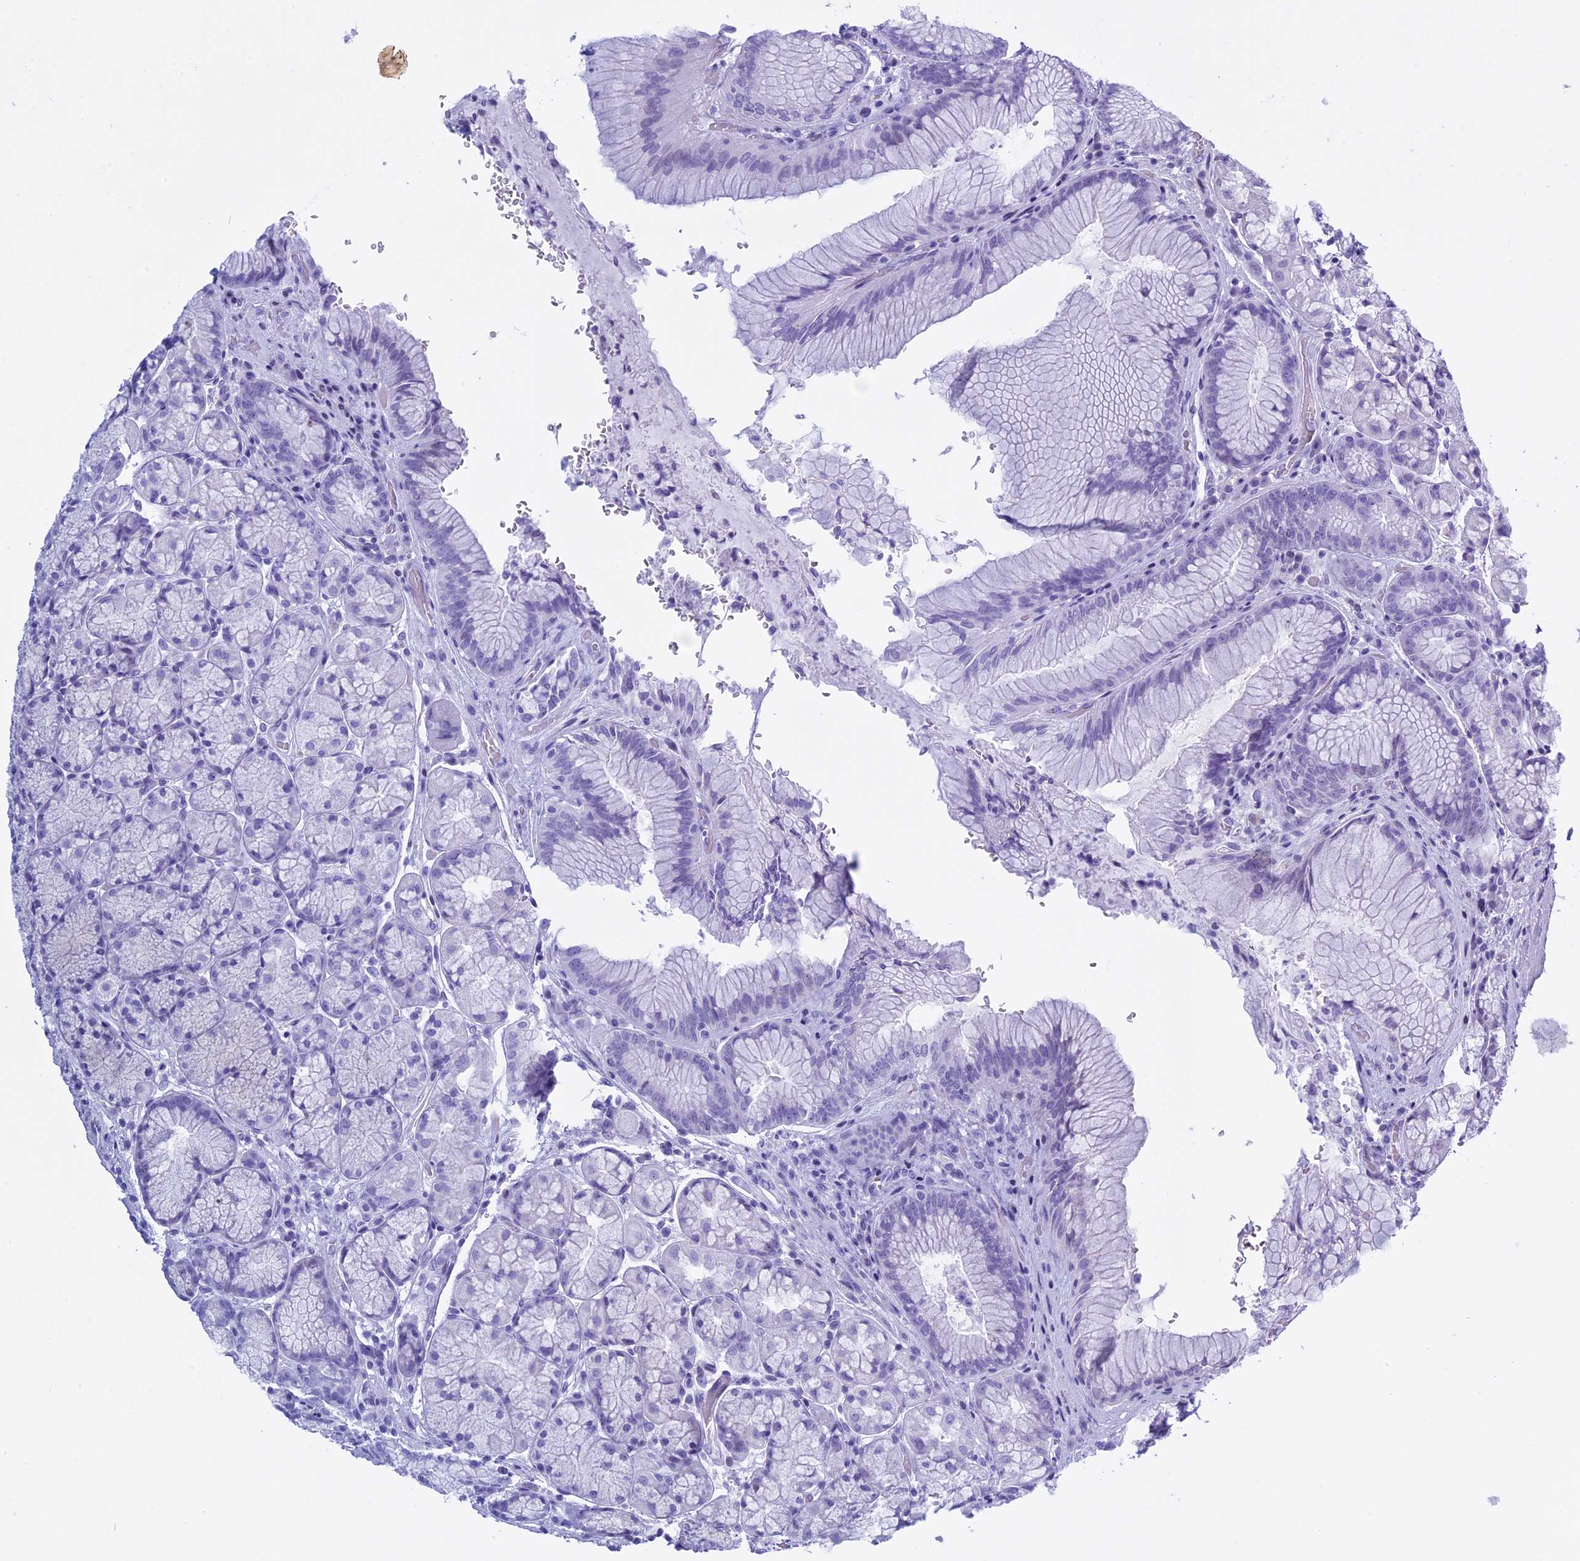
{"staining": {"intensity": "negative", "quantity": "none", "location": "none"}, "tissue": "stomach", "cell_type": "Glandular cells", "image_type": "normal", "snomed": [{"axis": "morphology", "description": "Normal tissue, NOS"}, {"axis": "topography", "description": "Stomach"}], "caption": "Photomicrograph shows no protein positivity in glandular cells of normal stomach.", "gene": "KCTD21", "patient": {"sex": "male", "age": 63}}